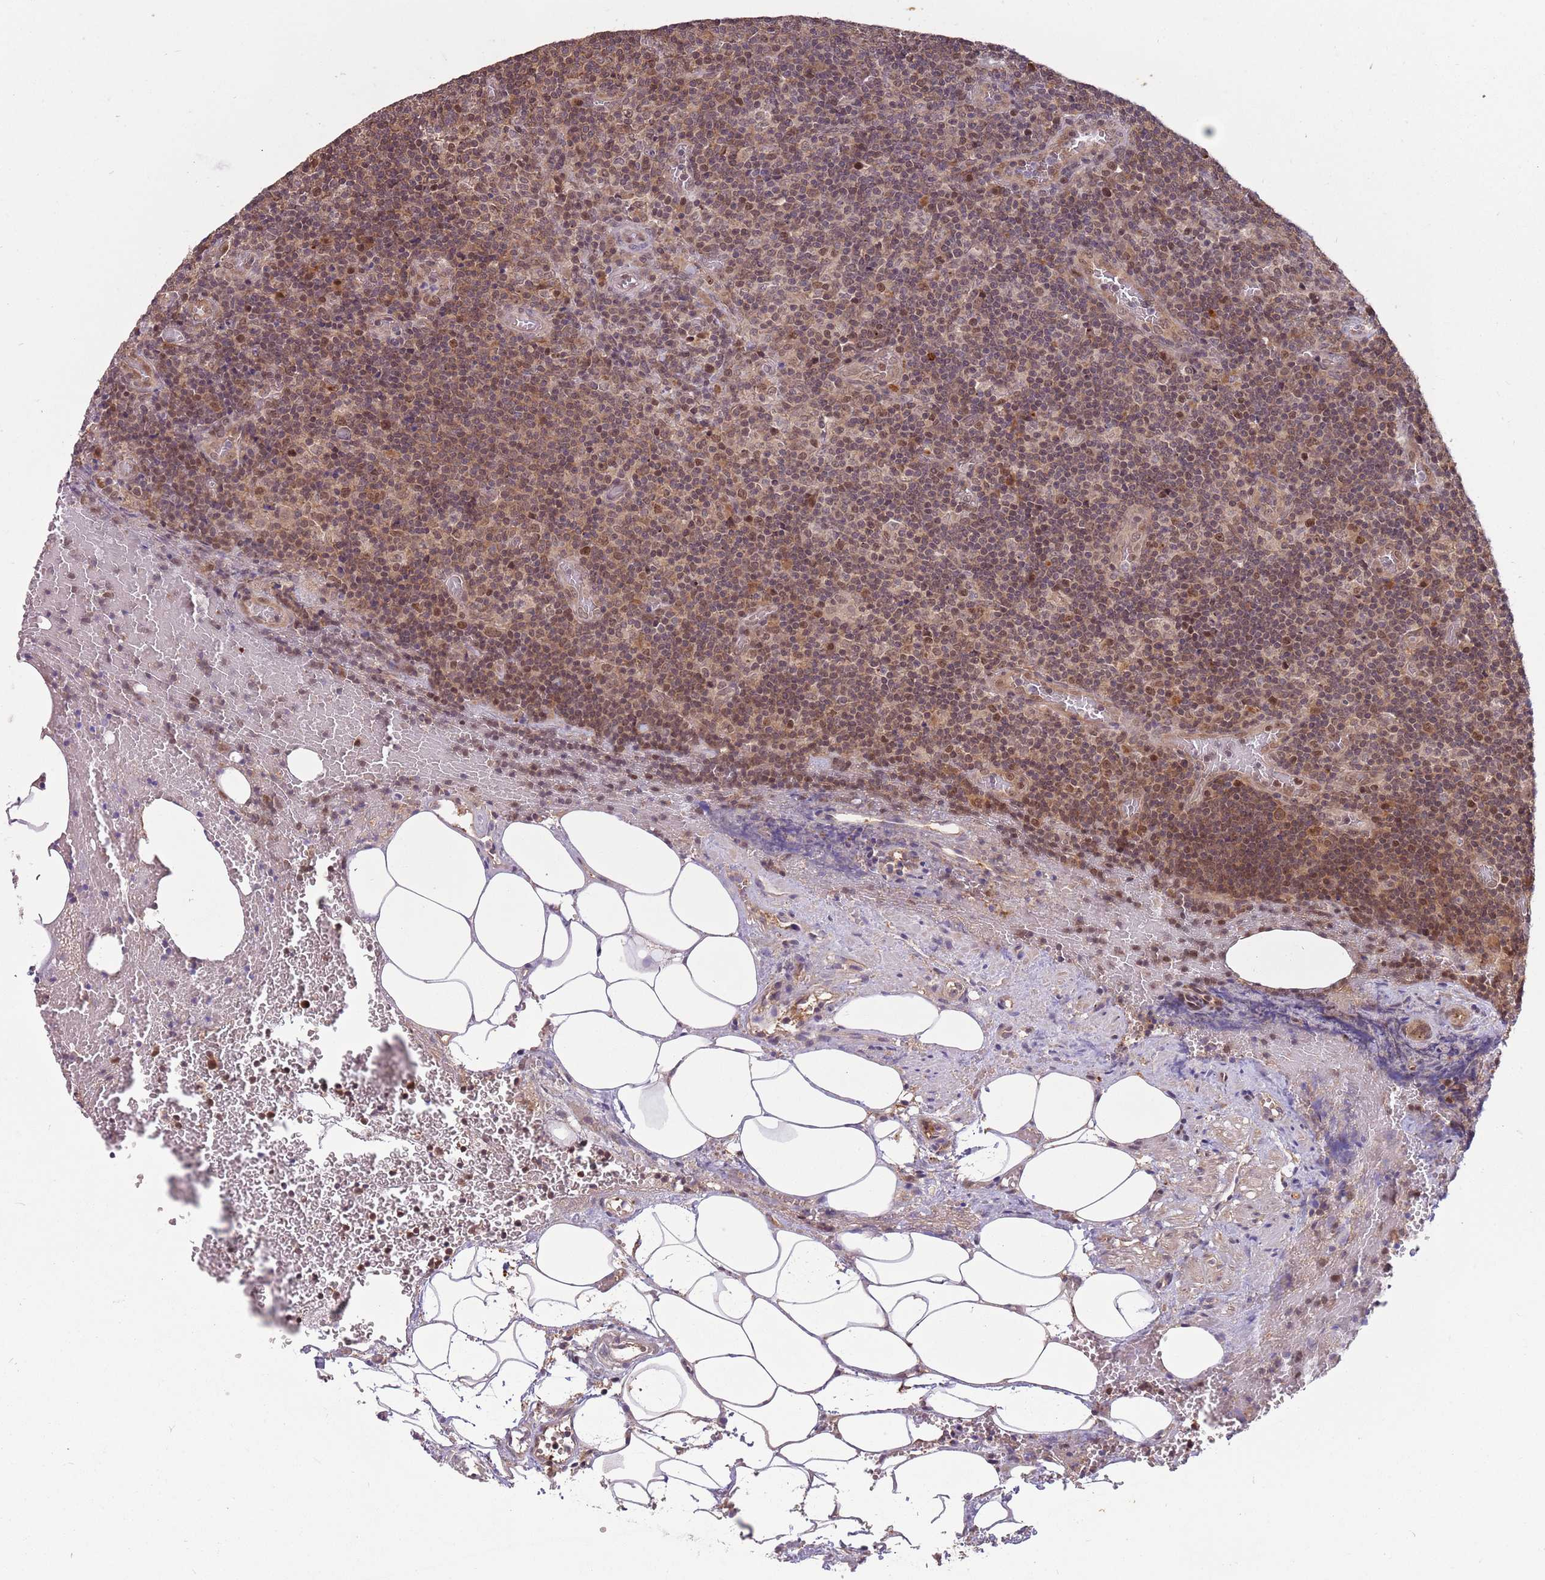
{"staining": {"intensity": "weak", "quantity": ">75%", "location": "nuclear"}, "tissue": "lymph node", "cell_type": "Germinal center cells", "image_type": "normal", "snomed": [{"axis": "morphology", "description": "Normal tissue, NOS"}, {"axis": "topography", "description": "Lymph node"}], "caption": "Brown immunohistochemical staining in normal human lymph node exhibits weak nuclear expression in approximately >75% of germinal center cells.", "gene": "SALL1", "patient": {"sex": "male", "age": 58}}